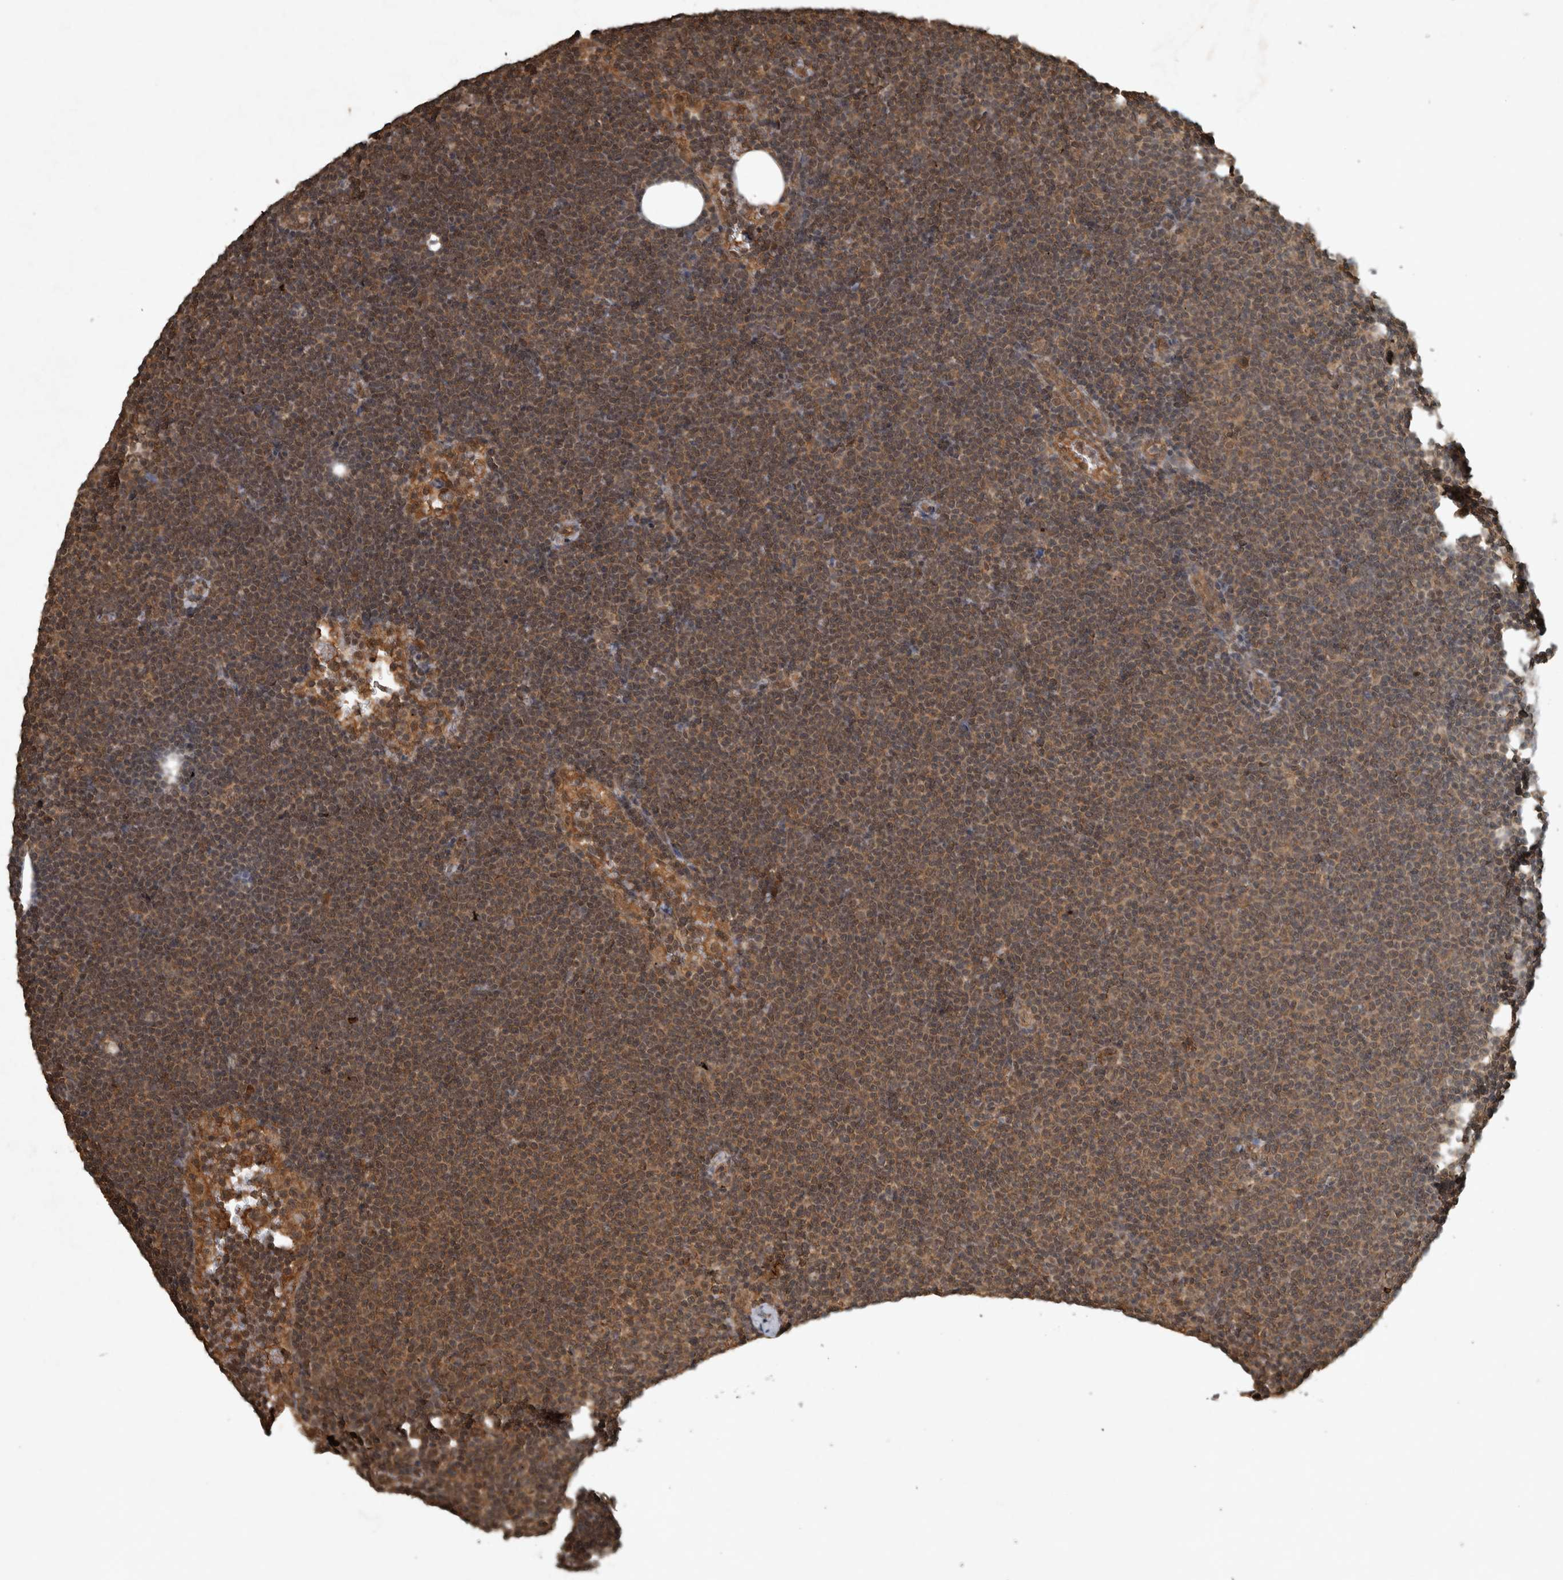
{"staining": {"intensity": "moderate", "quantity": ">75%", "location": "cytoplasmic/membranous,nuclear"}, "tissue": "lymphoma", "cell_type": "Tumor cells", "image_type": "cancer", "snomed": [{"axis": "morphology", "description": "Malignant lymphoma, non-Hodgkin's type, Low grade"}, {"axis": "topography", "description": "Lymph node"}], "caption": "DAB immunohistochemical staining of malignant lymphoma, non-Hodgkin's type (low-grade) shows moderate cytoplasmic/membranous and nuclear protein expression in about >75% of tumor cells.", "gene": "ARHGEF12", "patient": {"sex": "female", "age": 53}}